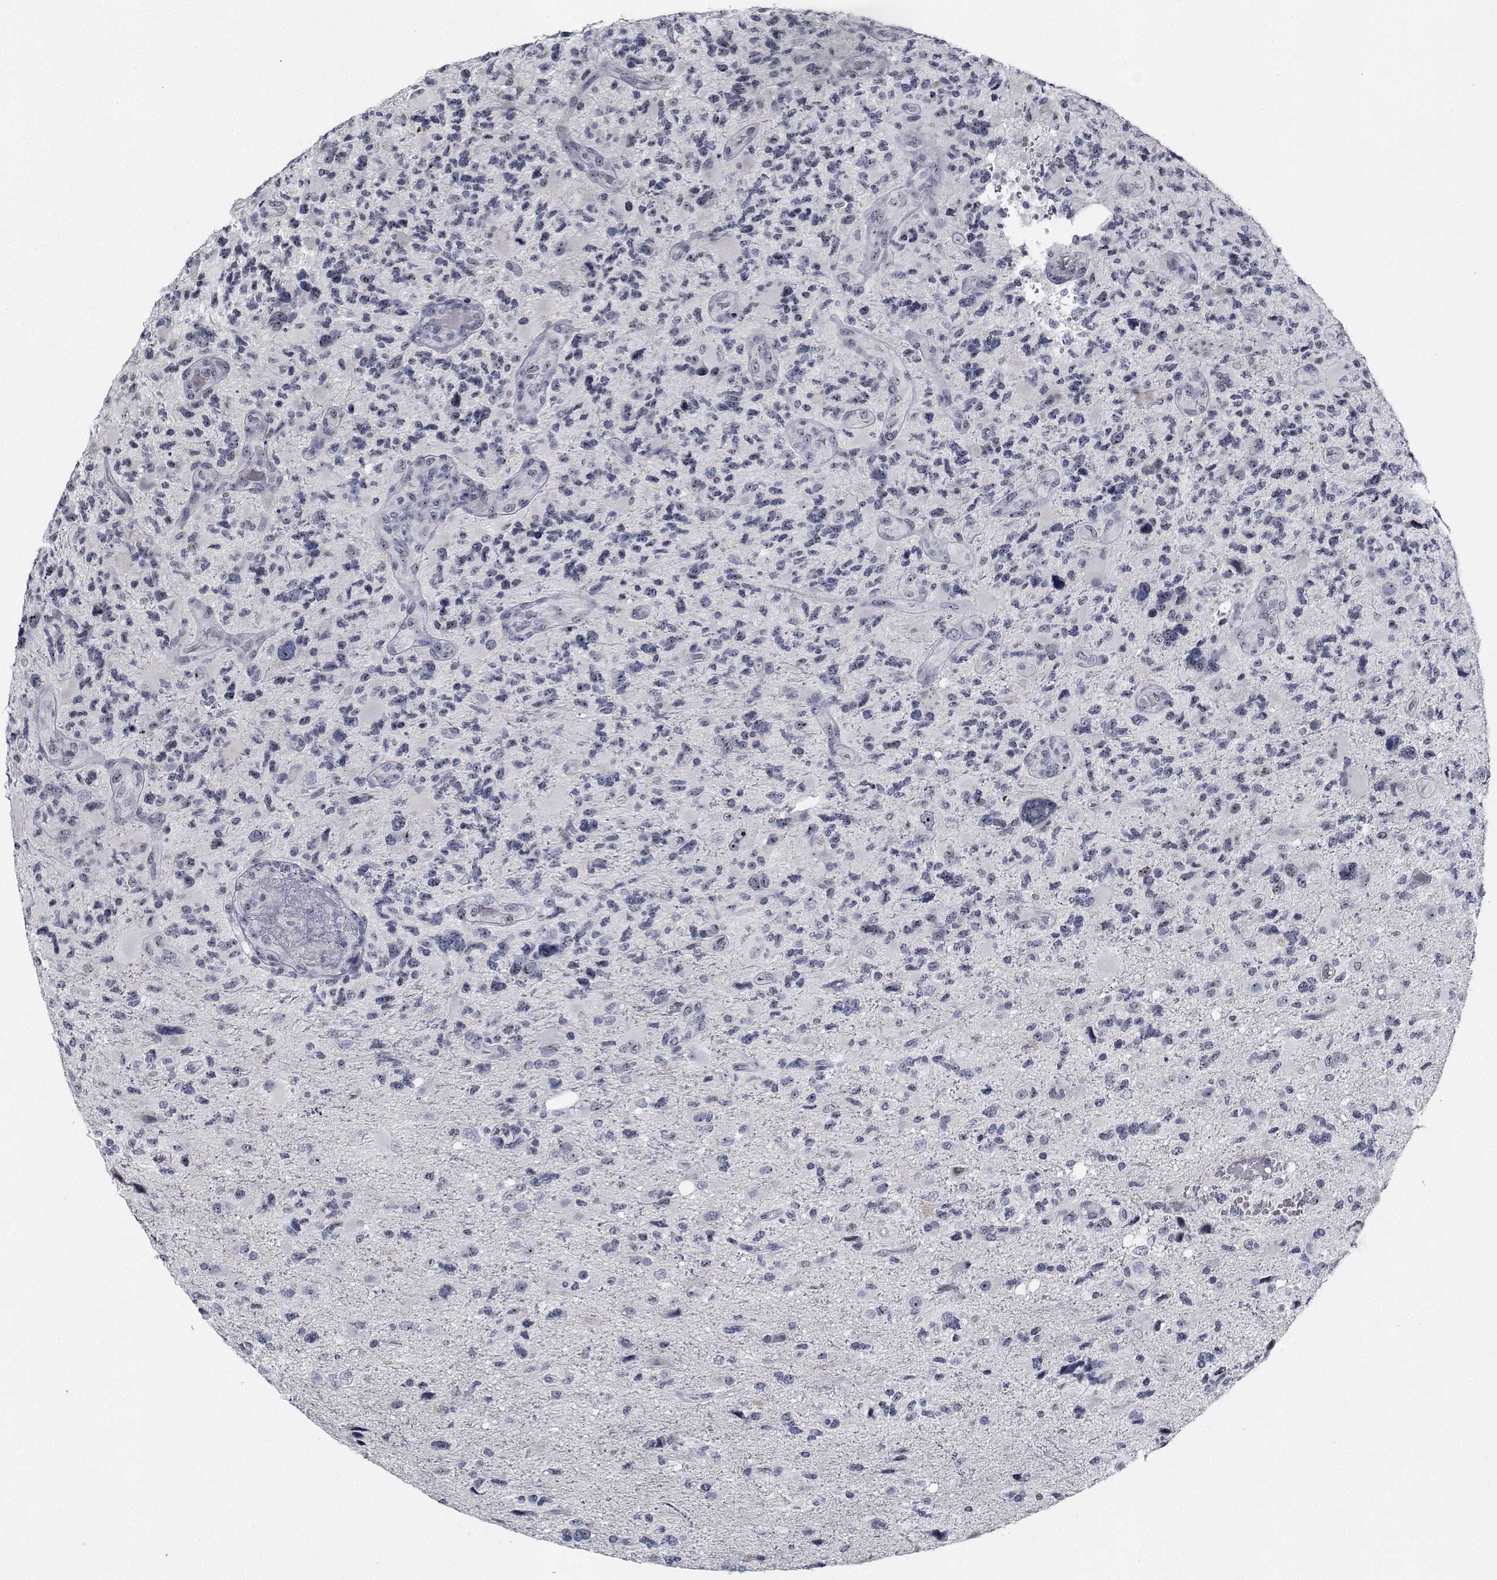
{"staining": {"intensity": "negative", "quantity": "none", "location": "none"}, "tissue": "glioma", "cell_type": "Tumor cells", "image_type": "cancer", "snomed": [{"axis": "morphology", "description": "Glioma, malignant, High grade"}, {"axis": "topography", "description": "Brain"}], "caption": "DAB (3,3'-diaminobenzidine) immunohistochemical staining of human glioma demonstrates no significant positivity in tumor cells. (Immunohistochemistry, brightfield microscopy, high magnification).", "gene": "NVL", "patient": {"sex": "female", "age": 71}}